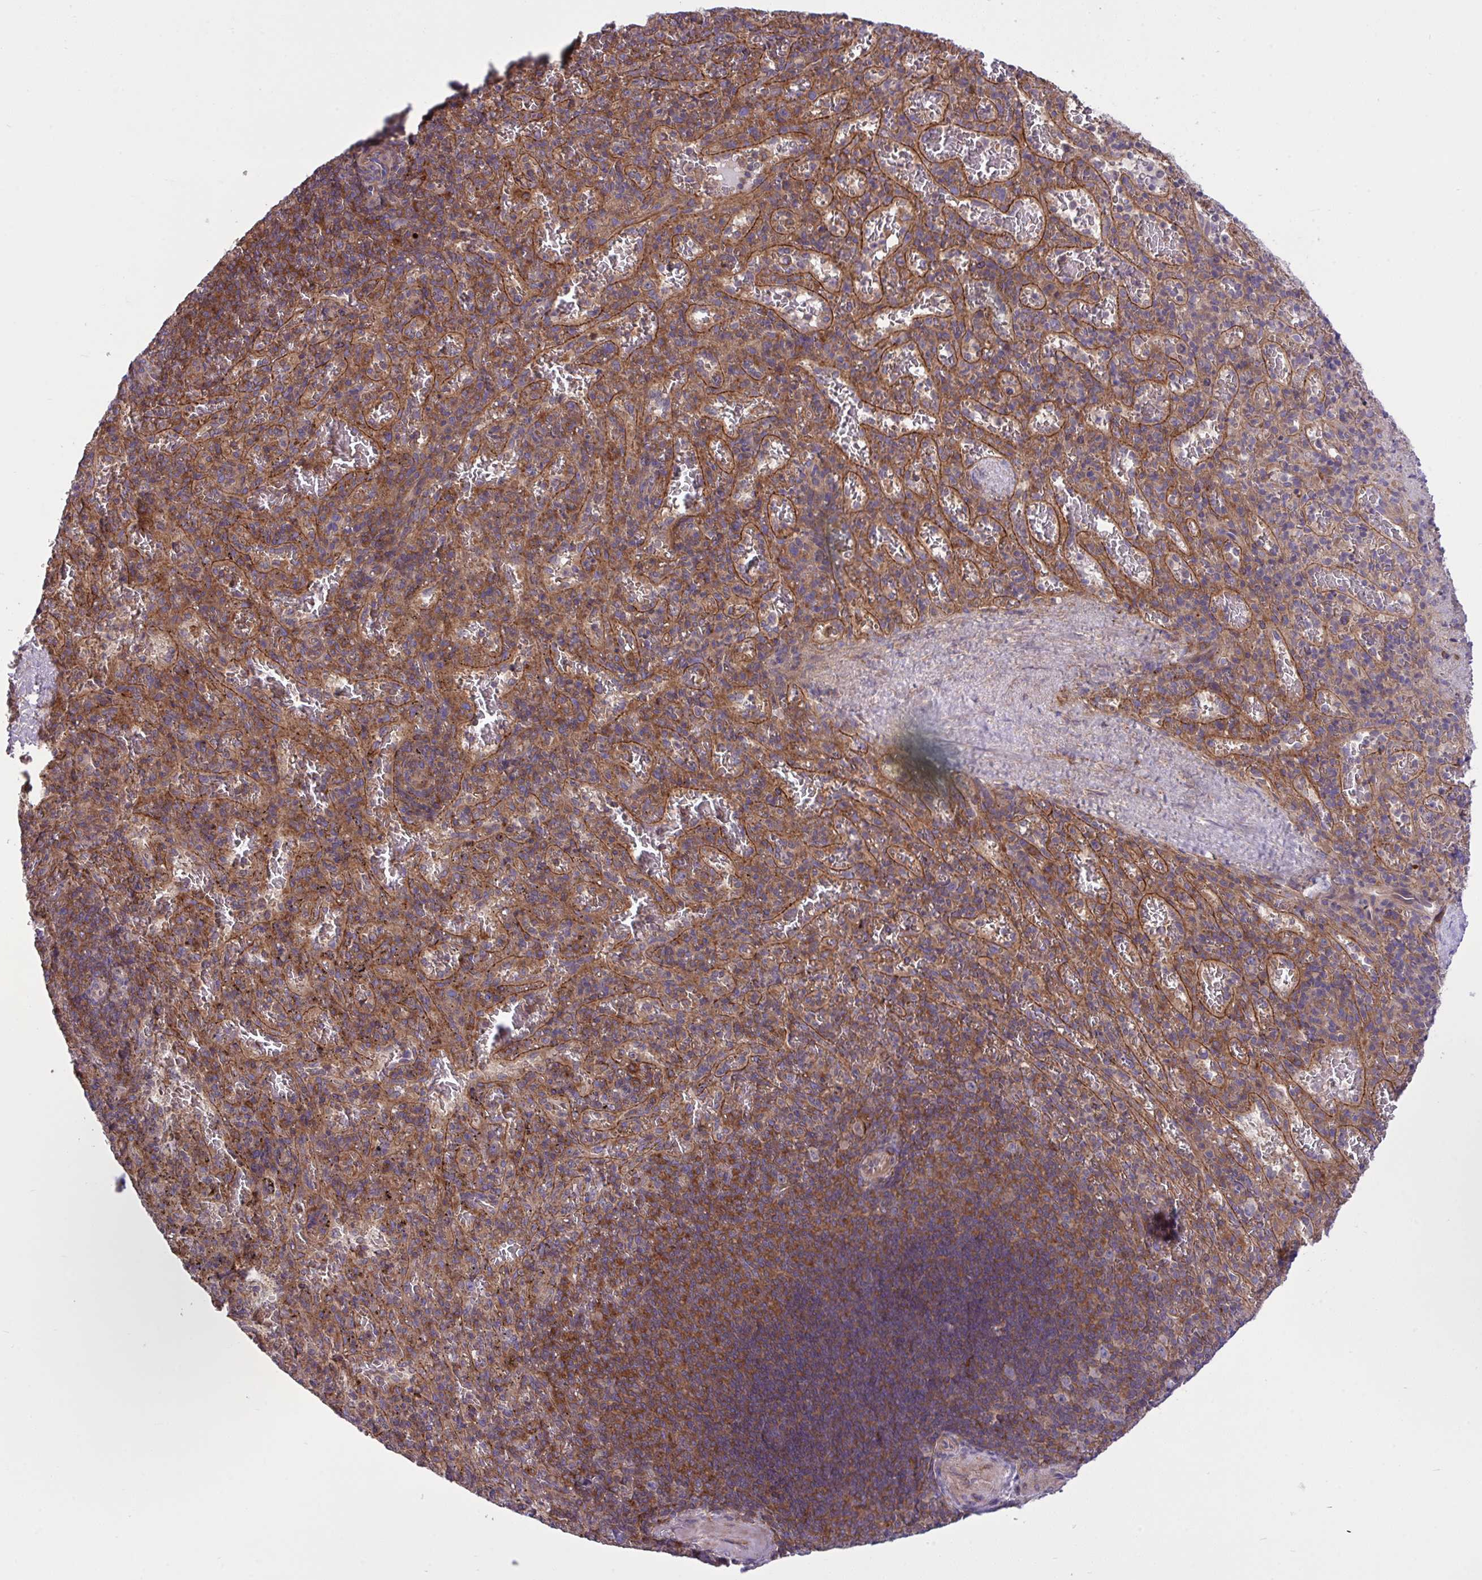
{"staining": {"intensity": "moderate", "quantity": "25%-75%", "location": "cytoplasmic/membranous"}, "tissue": "spleen", "cell_type": "Cells in red pulp", "image_type": "normal", "snomed": [{"axis": "morphology", "description": "Normal tissue, NOS"}, {"axis": "topography", "description": "Spleen"}], "caption": "Protein staining of unremarkable spleen shows moderate cytoplasmic/membranous positivity in about 25%-75% of cells in red pulp. (IHC, brightfield microscopy, high magnification).", "gene": "GRB14", "patient": {"sex": "male", "age": 57}}